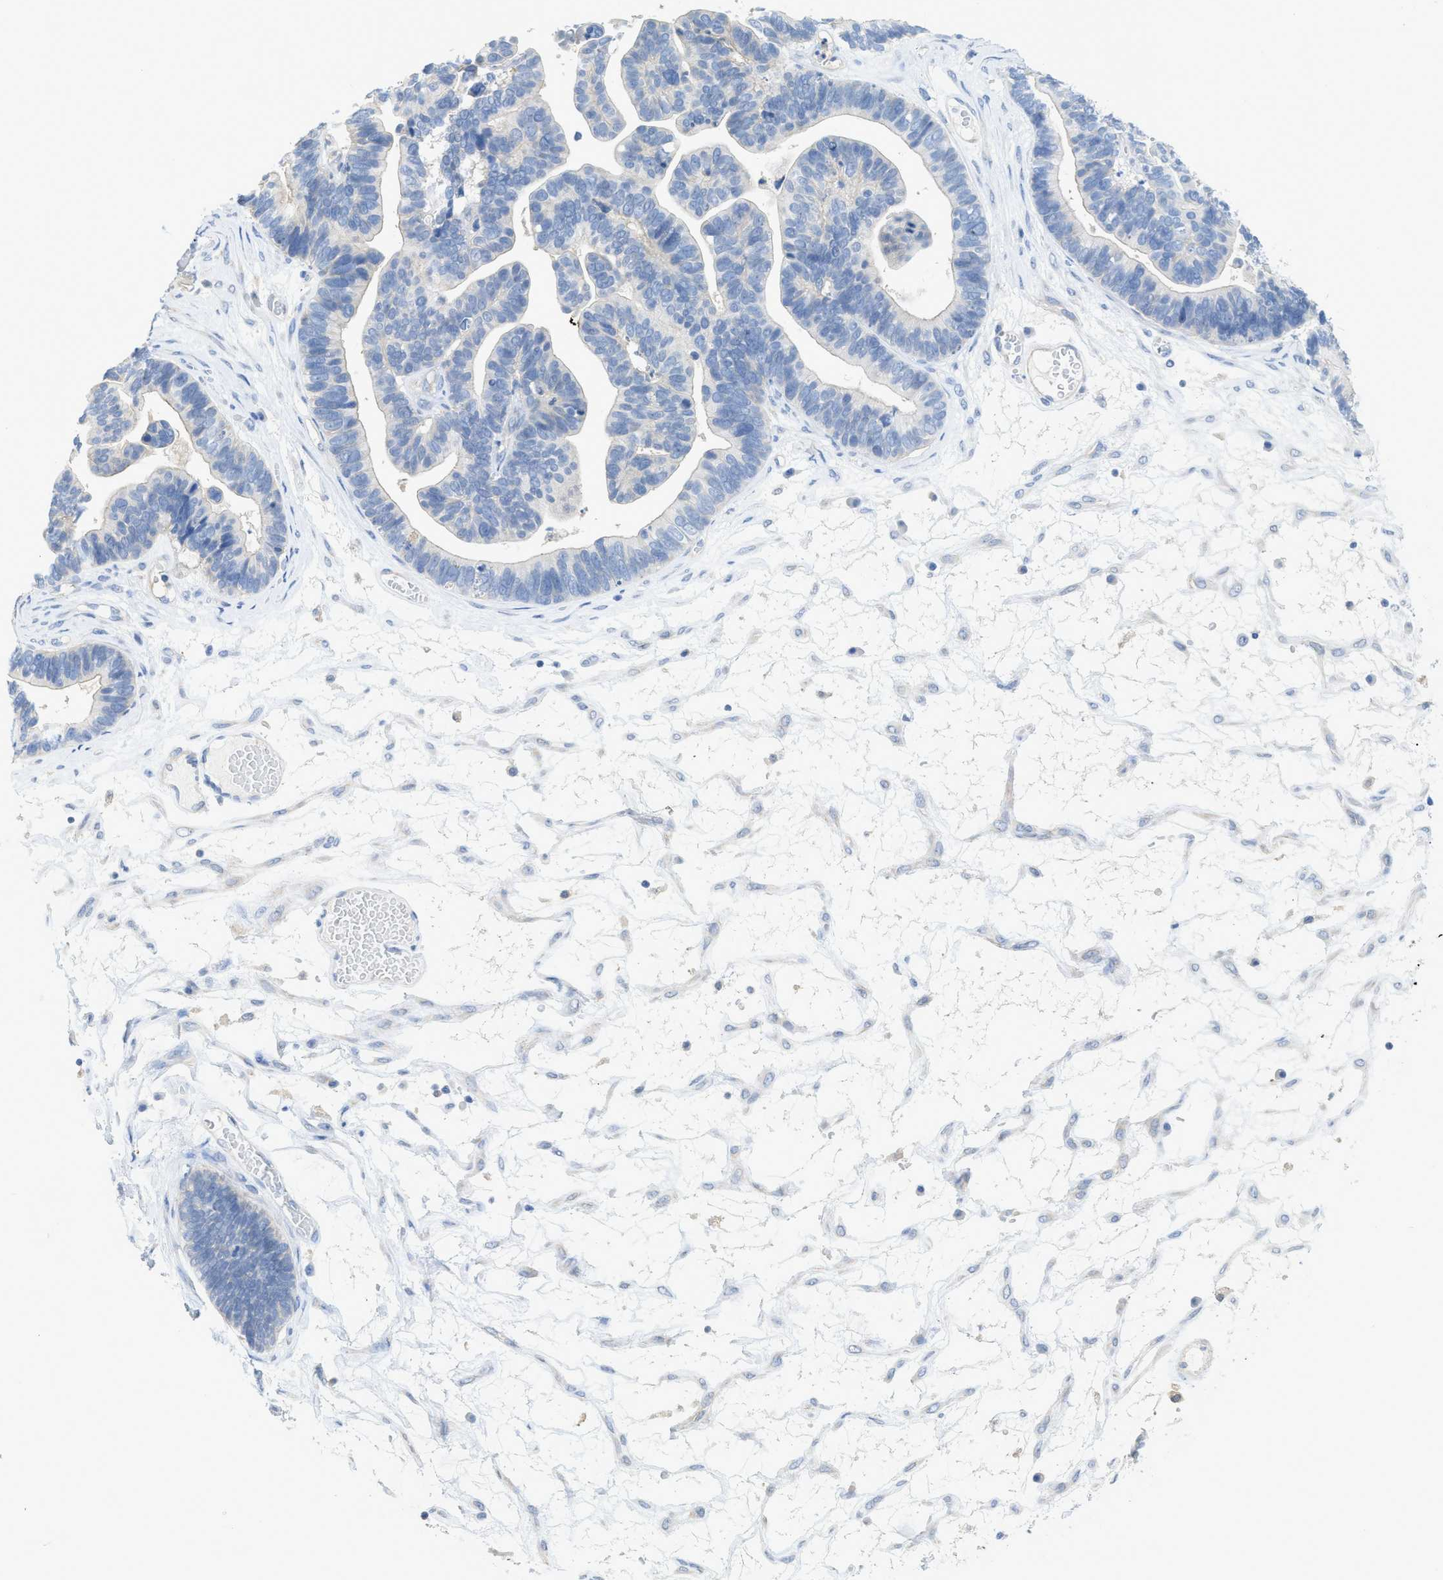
{"staining": {"intensity": "negative", "quantity": "none", "location": "none"}, "tissue": "ovarian cancer", "cell_type": "Tumor cells", "image_type": "cancer", "snomed": [{"axis": "morphology", "description": "Cystadenocarcinoma, serous, NOS"}, {"axis": "topography", "description": "Ovary"}], "caption": "A micrograph of serous cystadenocarcinoma (ovarian) stained for a protein displays no brown staining in tumor cells. The staining was performed using DAB (3,3'-diaminobenzidine) to visualize the protein expression in brown, while the nuclei were stained in blue with hematoxylin (Magnification: 20x).", "gene": "MYL3", "patient": {"sex": "female", "age": 56}}